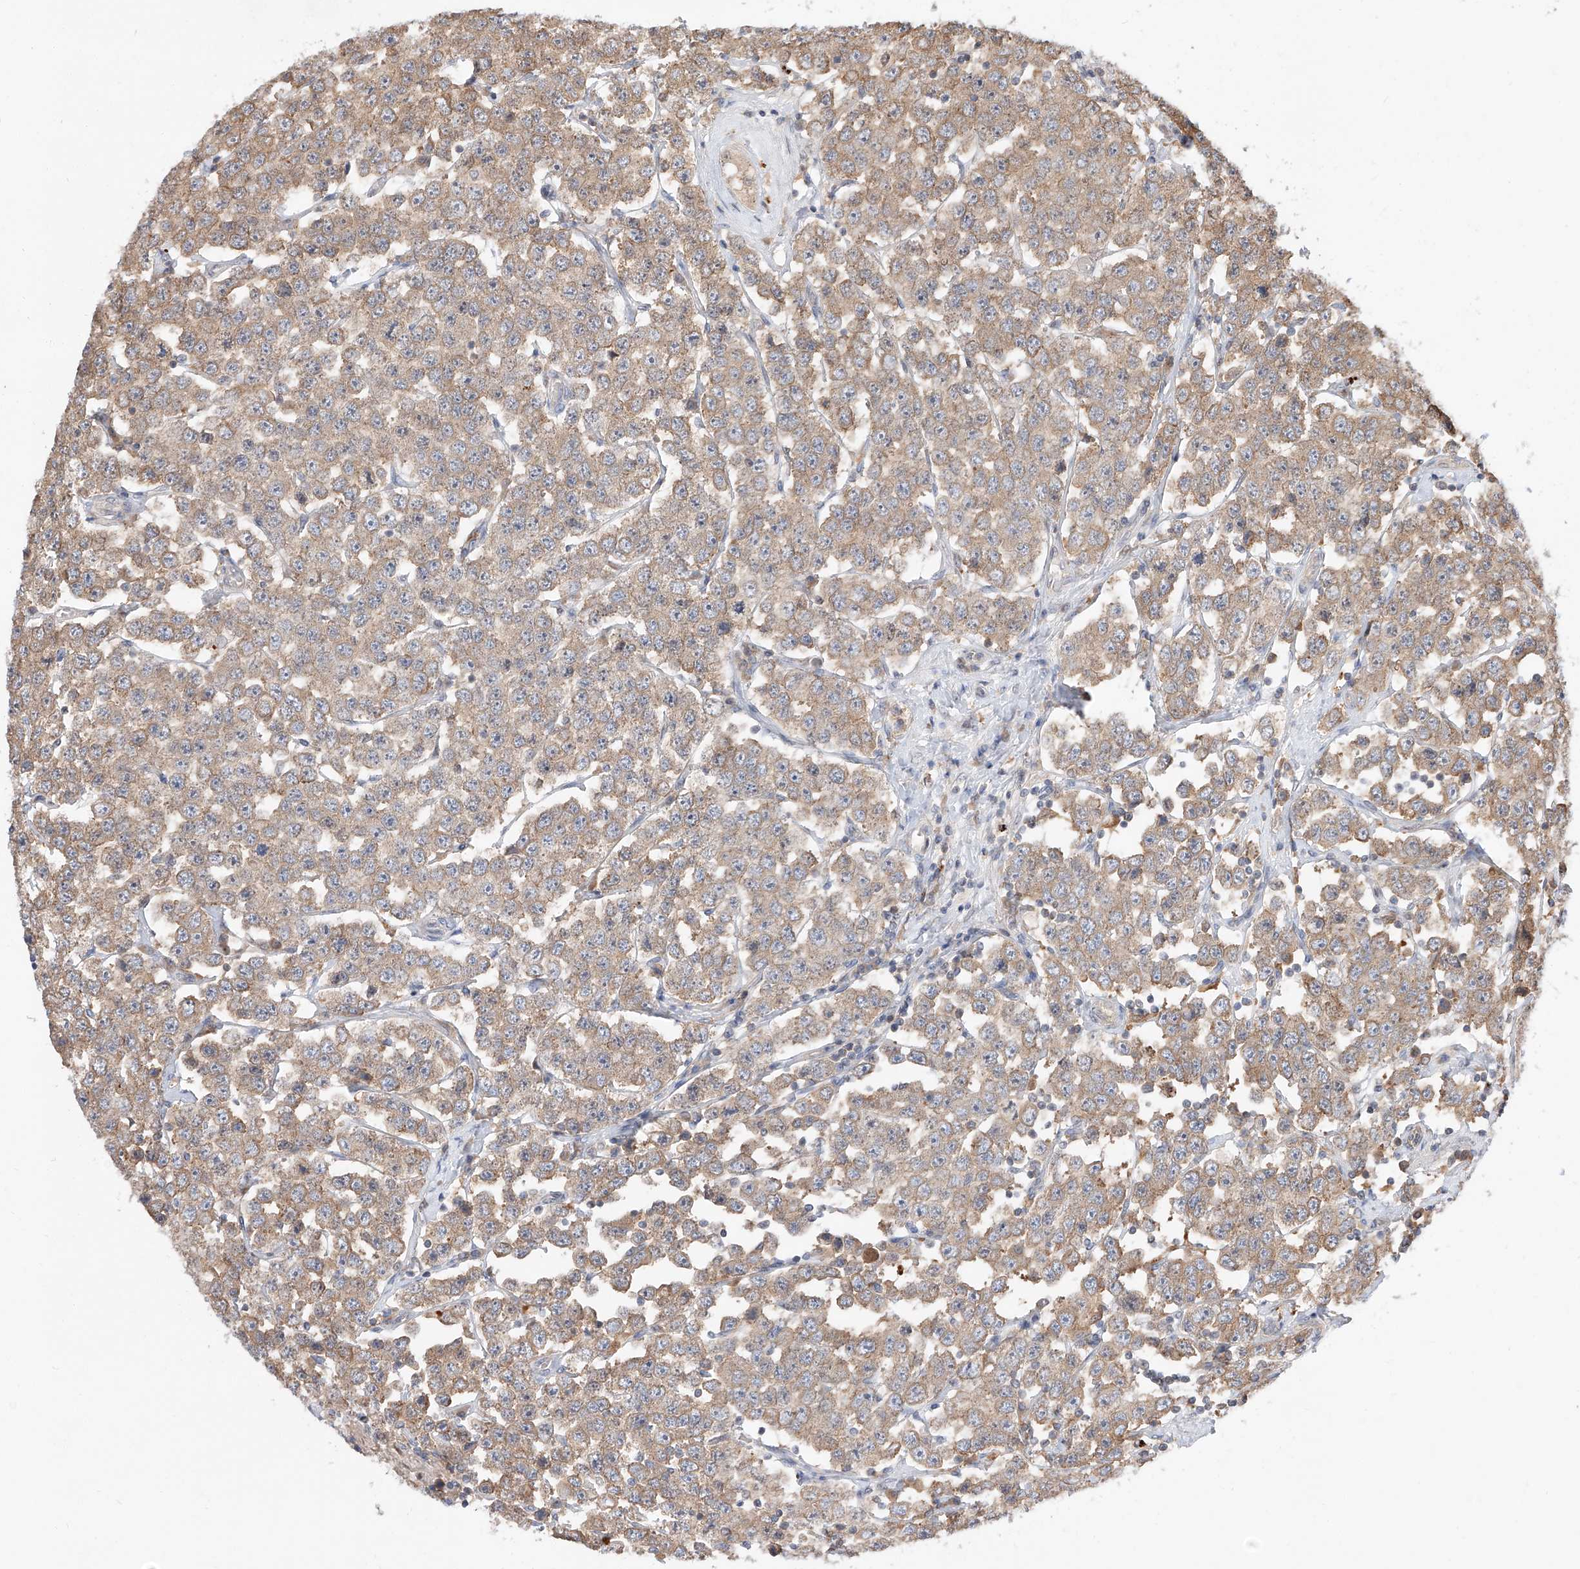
{"staining": {"intensity": "moderate", "quantity": ">75%", "location": "cytoplasmic/membranous"}, "tissue": "testis cancer", "cell_type": "Tumor cells", "image_type": "cancer", "snomed": [{"axis": "morphology", "description": "Seminoma, NOS"}, {"axis": "topography", "description": "Testis"}], "caption": "About >75% of tumor cells in human seminoma (testis) display moderate cytoplasmic/membranous protein expression as visualized by brown immunohistochemical staining.", "gene": "DIRAS3", "patient": {"sex": "male", "age": 28}}